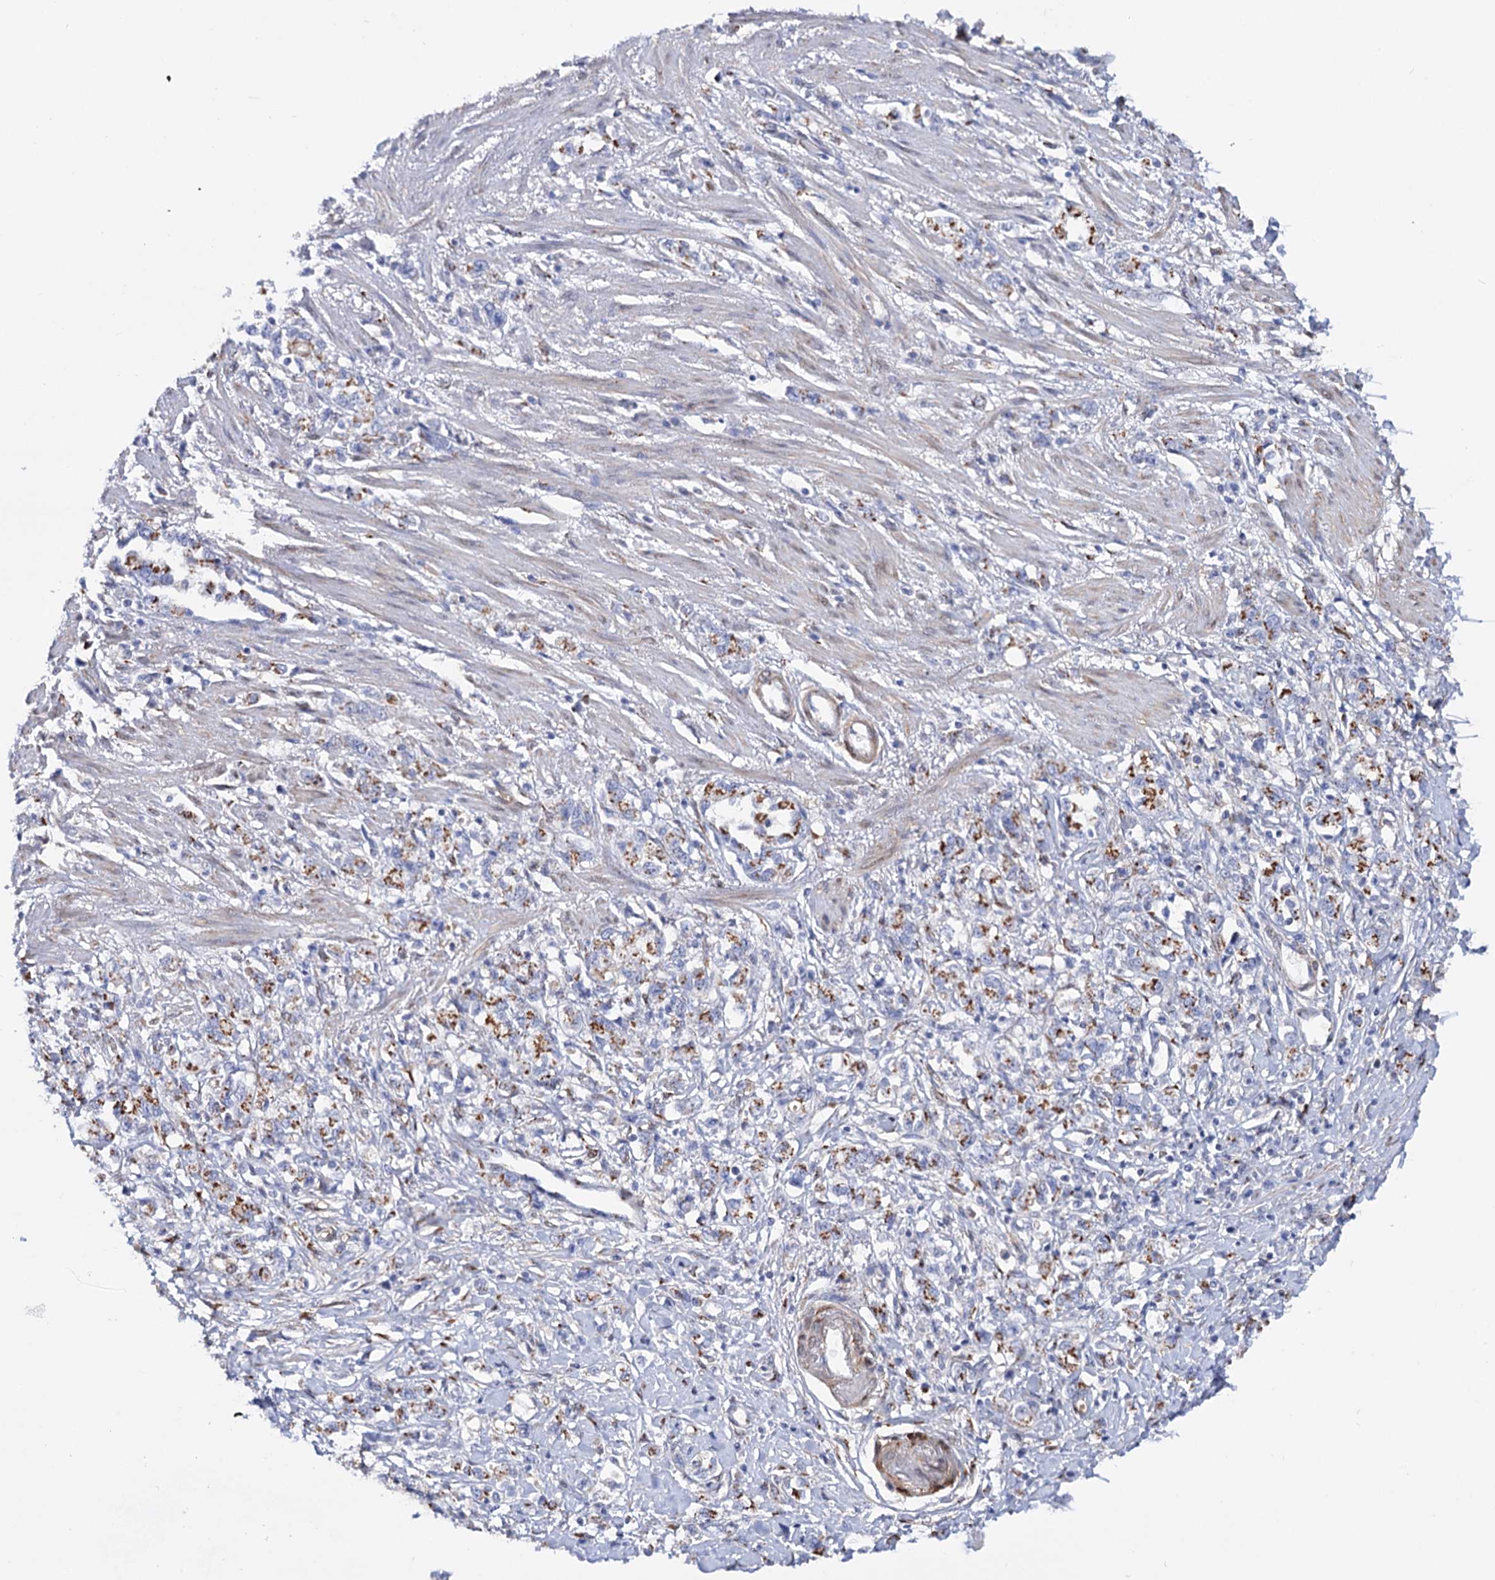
{"staining": {"intensity": "moderate", "quantity": "25%-75%", "location": "cytoplasmic/membranous"}, "tissue": "stomach cancer", "cell_type": "Tumor cells", "image_type": "cancer", "snomed": [{"axis": "morphology", "description": "Adenocarcinoma, NOS"}, {"axis": "topography", "description": "Stomach"}], "caption": "The photomicrograph reveals staining of adenocarcinoma (stomach), revealing moderate cytoplasmic/membranous protein expression (brown color) within tumor cells.", "gene": "C11orf96", "patient": {"sex": "female", "age": 76}}